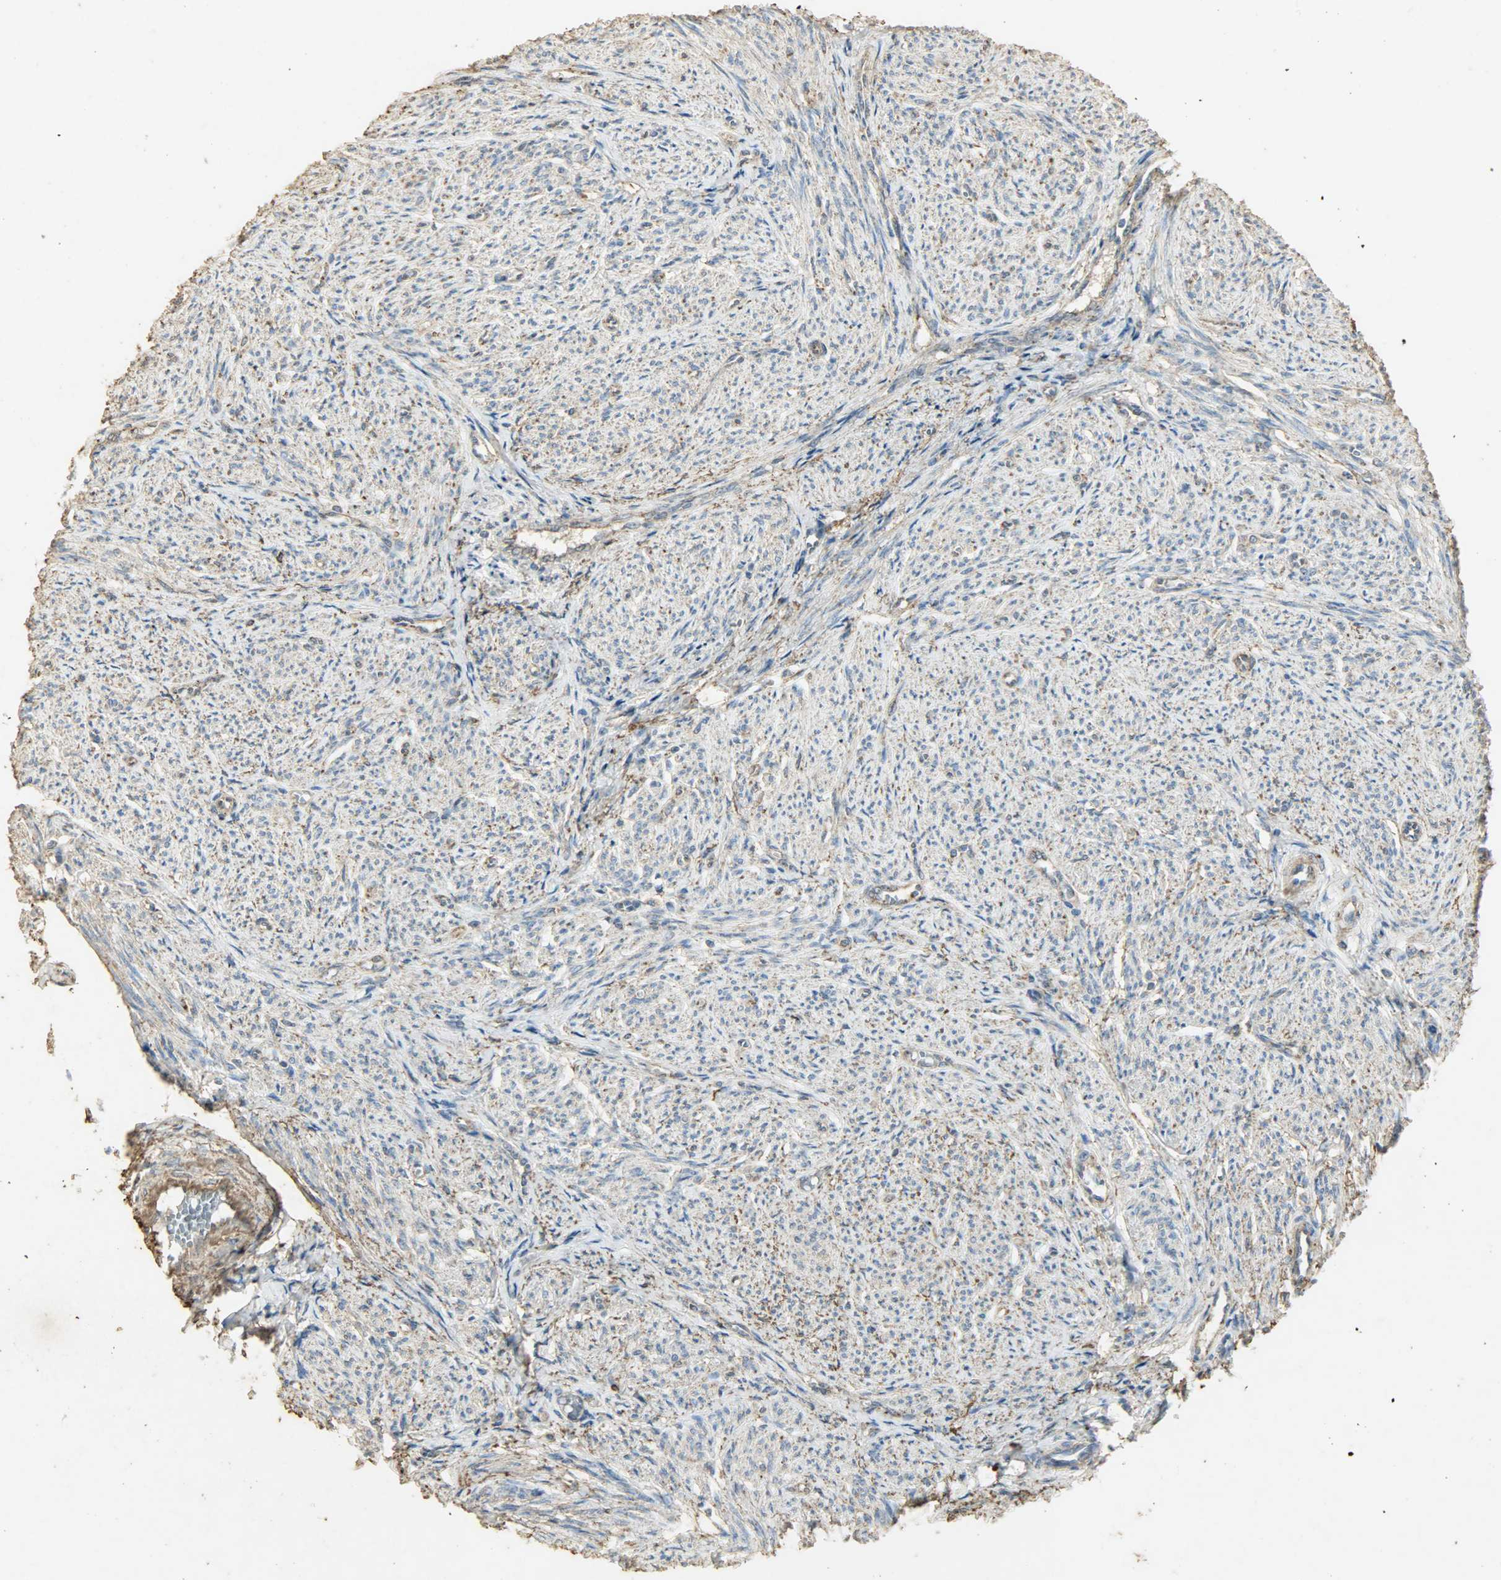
{"staining": {"intensity": "weak", "quantity": "25%-75%", "location": "cytoplasmic/membranous"}, "tissue": "smooth muscle", "cell_type": "Smooth muscle cells", "image_type": "normal", "snomed": [{"axis": "morphology", "description": "Normal tissue, NOS"}, {"axis": "topography", "description": "Smooth muscle"}], "caption": "Smooth muscle cells display weak cytoplasmic/membranous staining in about 25%-75% of cells in benign smooth muscle. (DAB = brown stain, brightfield microscopy at high magnification).", "gene": "ASB9", "patient": {"sex": "female", "age": 65}}